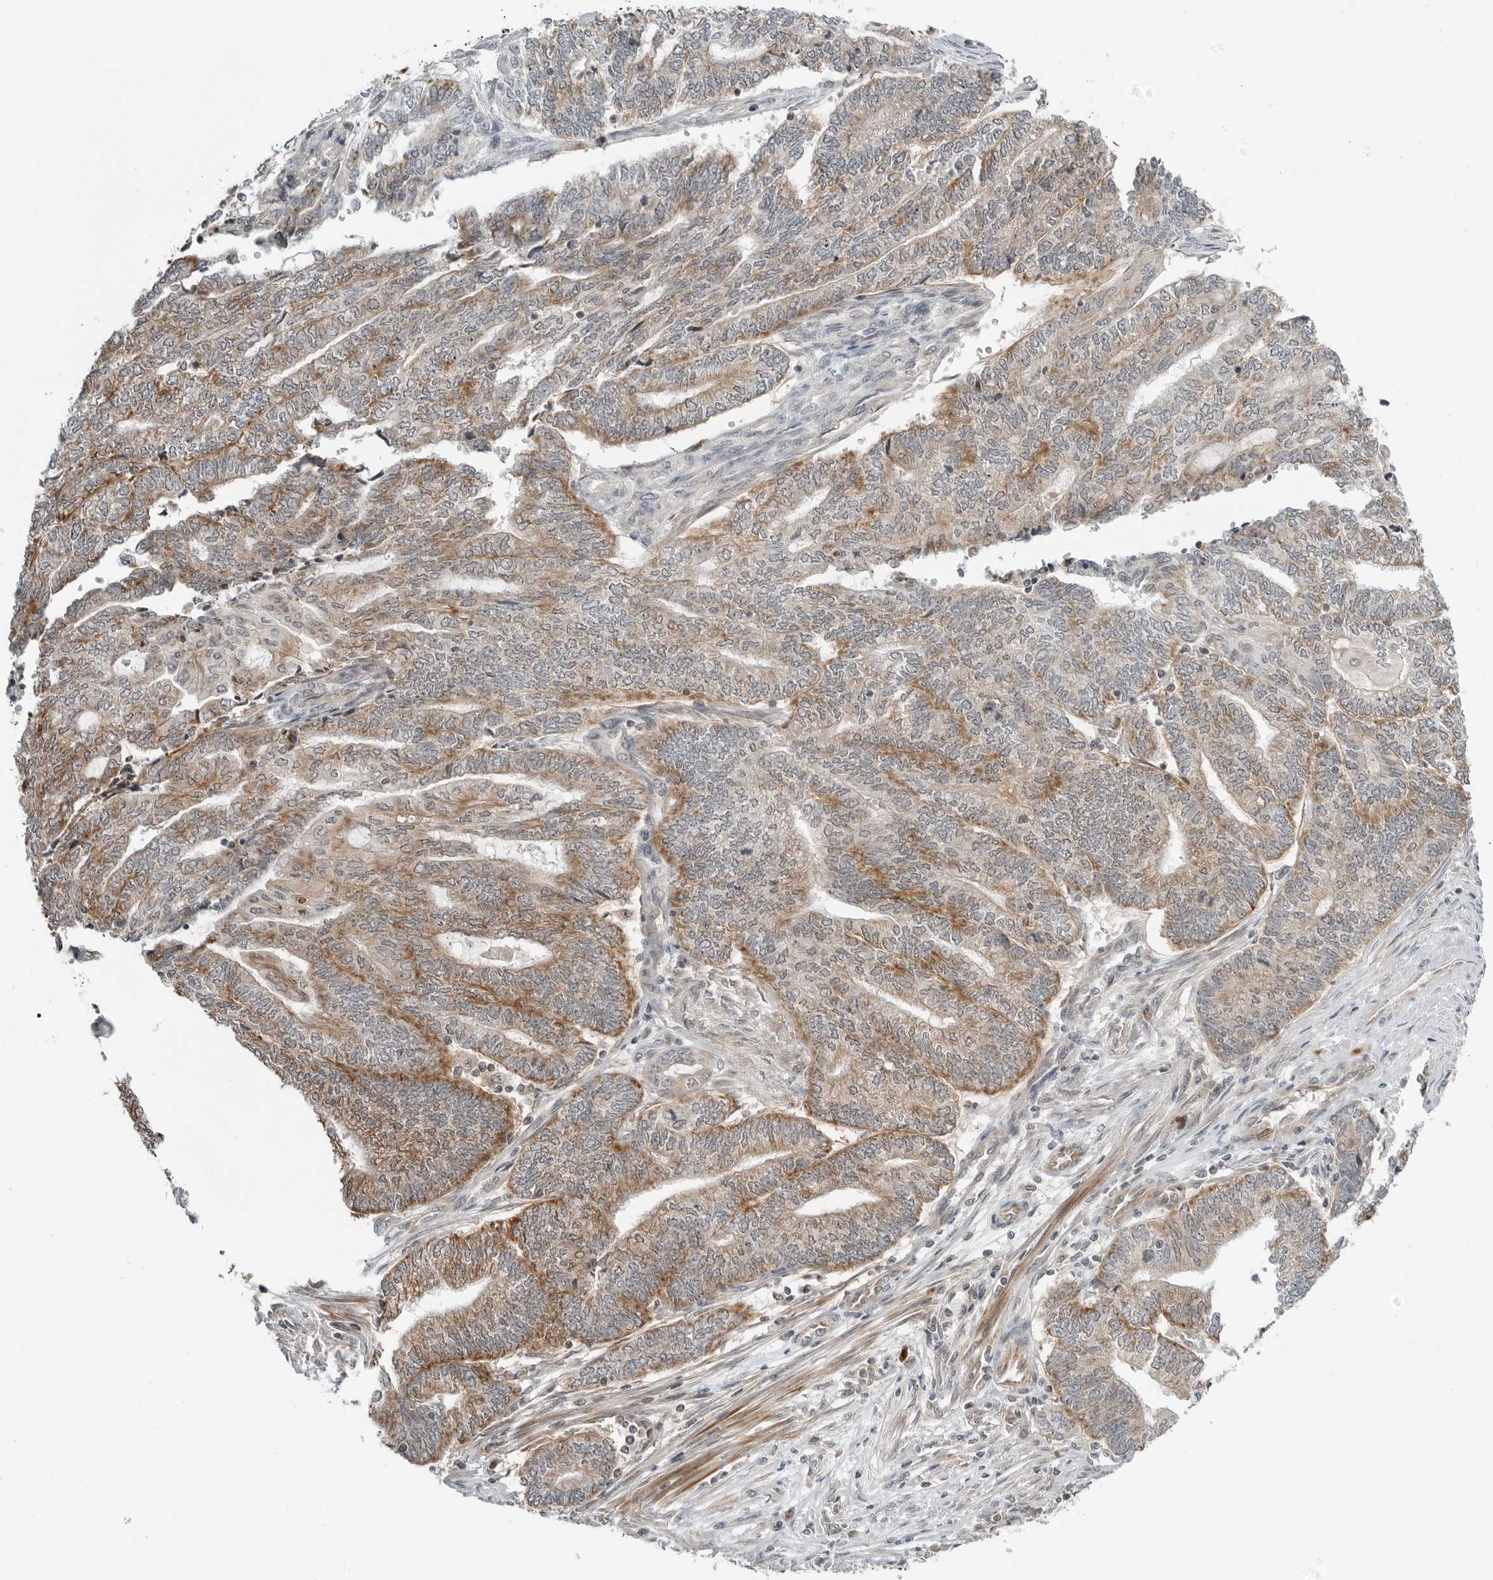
{"staining": {"intensity": "strong", "quantity": ">75%", "location": "cytoplasmic/membranous"}, "tissue": "endometrial cancer", "cell_type": "Tumor cells", "image_type": "cancer", "snomed": [{"axis": "morphology", "description": "Adenocarcinoma, NOS"}, {"axis": "topography", "description": "Uterus"}, {"axis": "topography", "description": "Endometrium"}], "caption": "High-power microscopy captured an immunohistochemistry (IHC) histopathology image of endometrial cancer, revealing strong cytoplasmic/membranous staining in about >75% of tumor cells. (Brightfield microscopy of DAB IHC at high magnification).", "gene": "PEX2", "patient": {"sex": "female", "age": 70}}